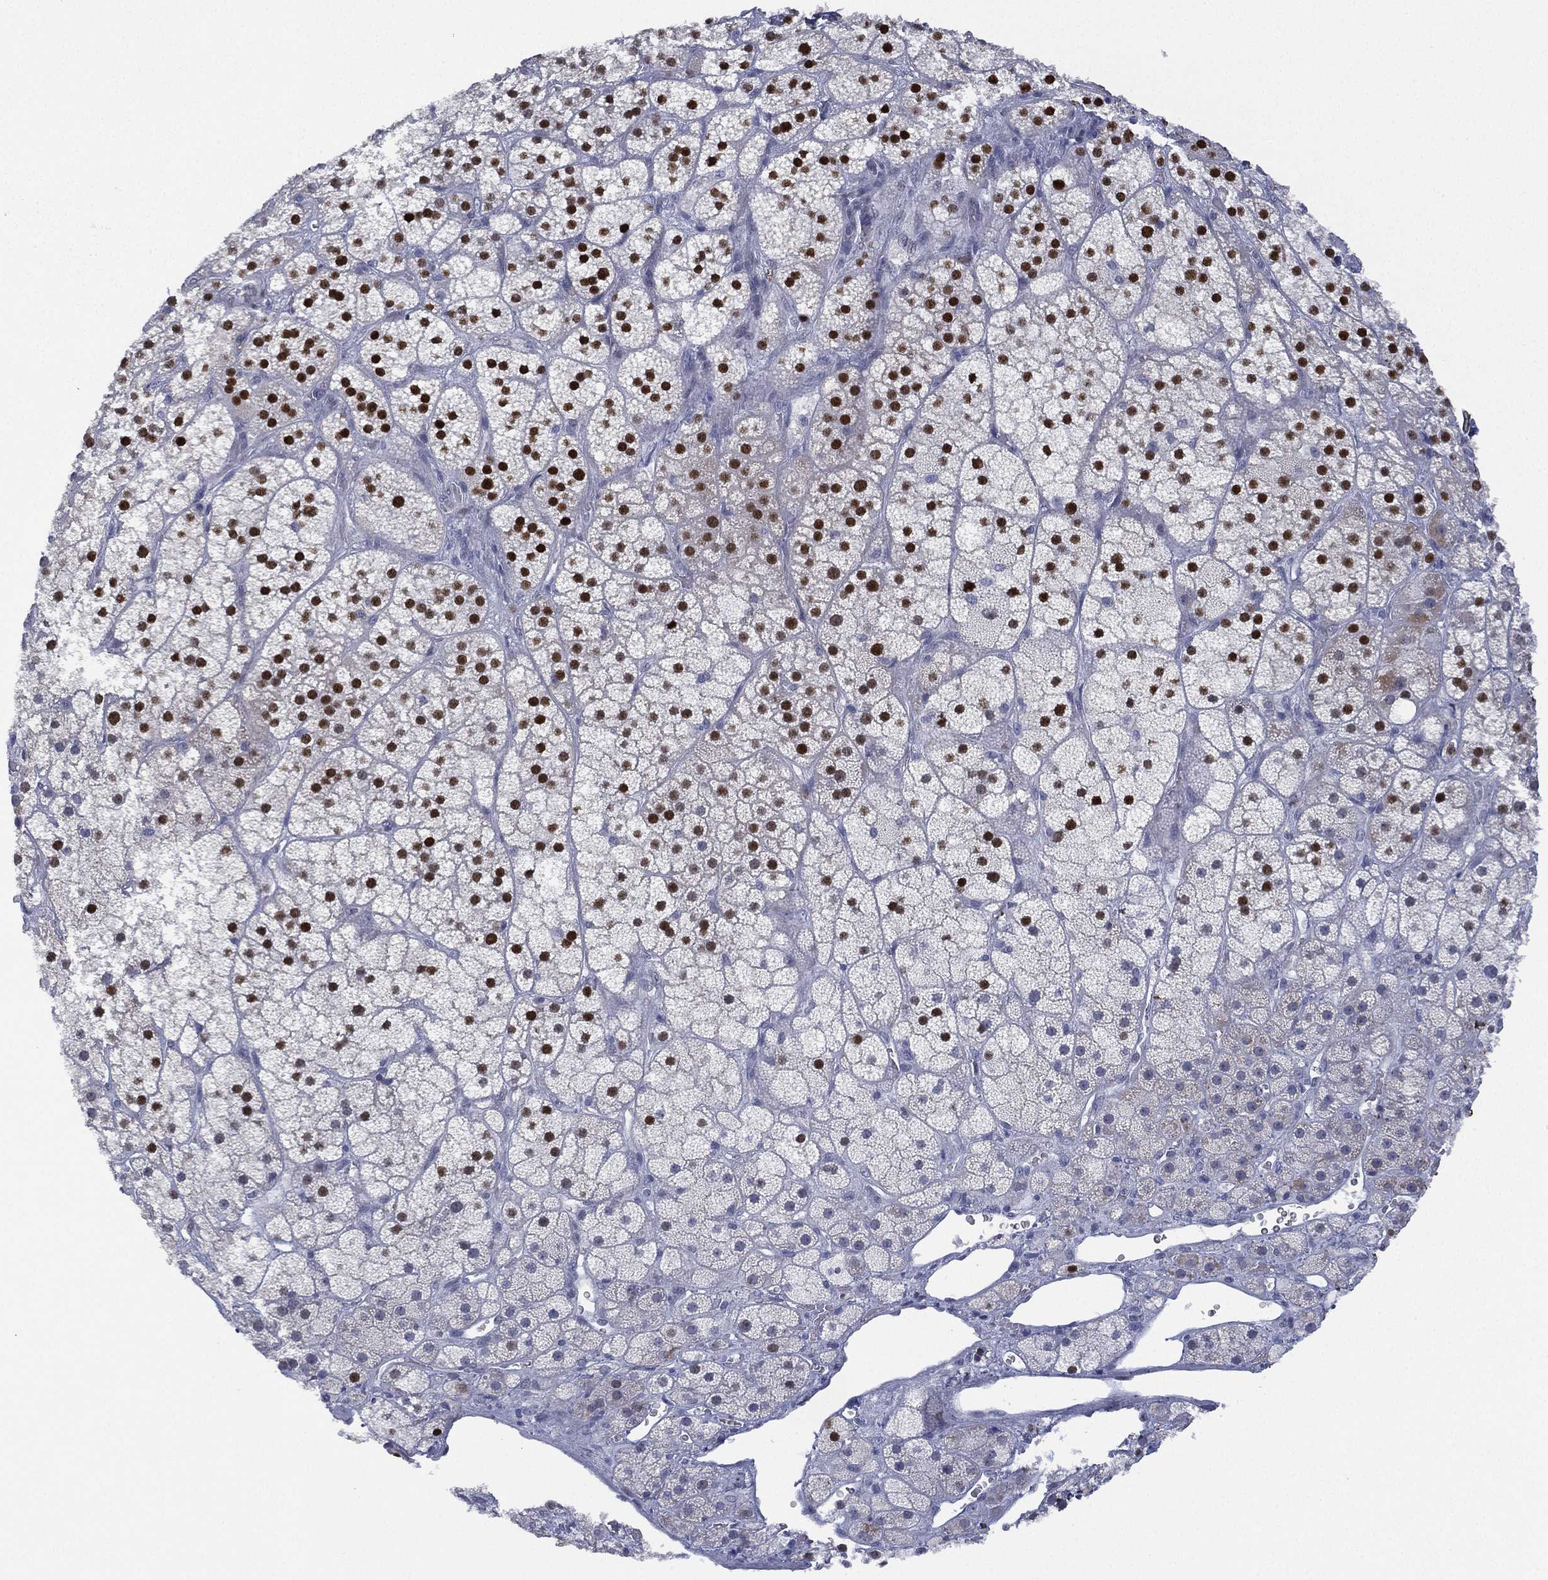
{"staining": {"intensity": "strong", "quantity": "25%-75%", "location": "nuclear"}, "tissue": "adrenal gland", "cell_type": "Glandular cells", "image_type": "normal", "snomed": [{"axis": "morphology", "description": "Normal tissue, NOS"}, {"axis": "topography", "description": "Adrenal gland"}], "caption": "IHC micrograph of benign adrenal gland stained for a protein (brown), which shows high levels of strong nuclear staining in about 25%-75% of glandular cells.", "gene": "ZNF711", "patient": {"sex": "male", "age": 57}}